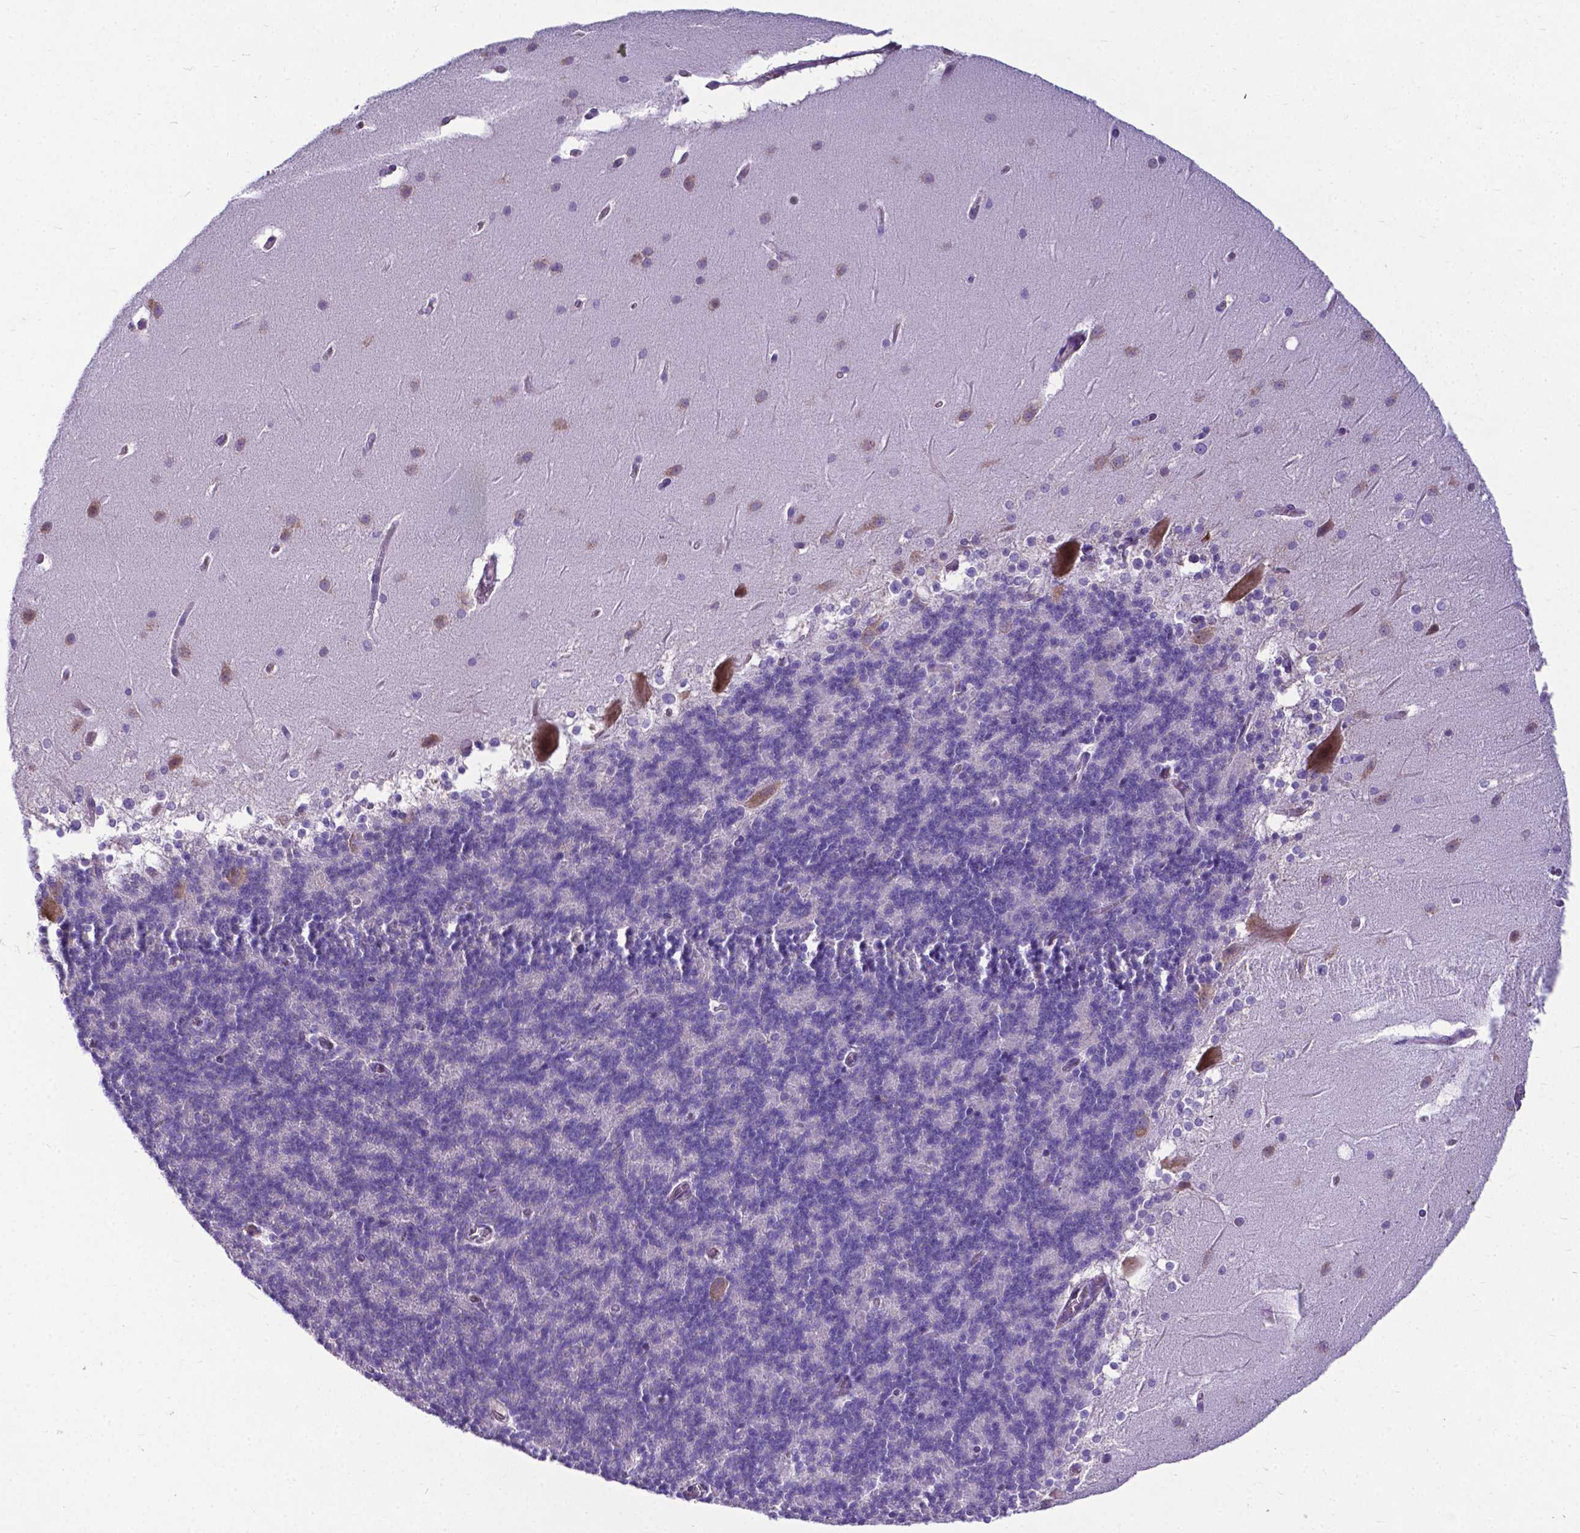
{"staining": {"intensity": "negative", "quantity": "none", "location": "none"}, "tissue": "cerebellum", "cell_type": "Cells in granular layer", "image_type": "normal", "snomed": [{"axis": "morphology", "description": "Normal tissue, NOS"}, {"axis": "topography", "description": "Cerebellum"}], "caption": "Immunohistochemistry photomicrograph of normal human cerebellum stained for a protein (brown), which reveals no positivity in cells in granular layer. (DAB immunohistochemistry (IHC) visualized using brightfield microscopy, high magnification).", "gene": "RPL6", "patient": {"sex": "female", "age": 19}}